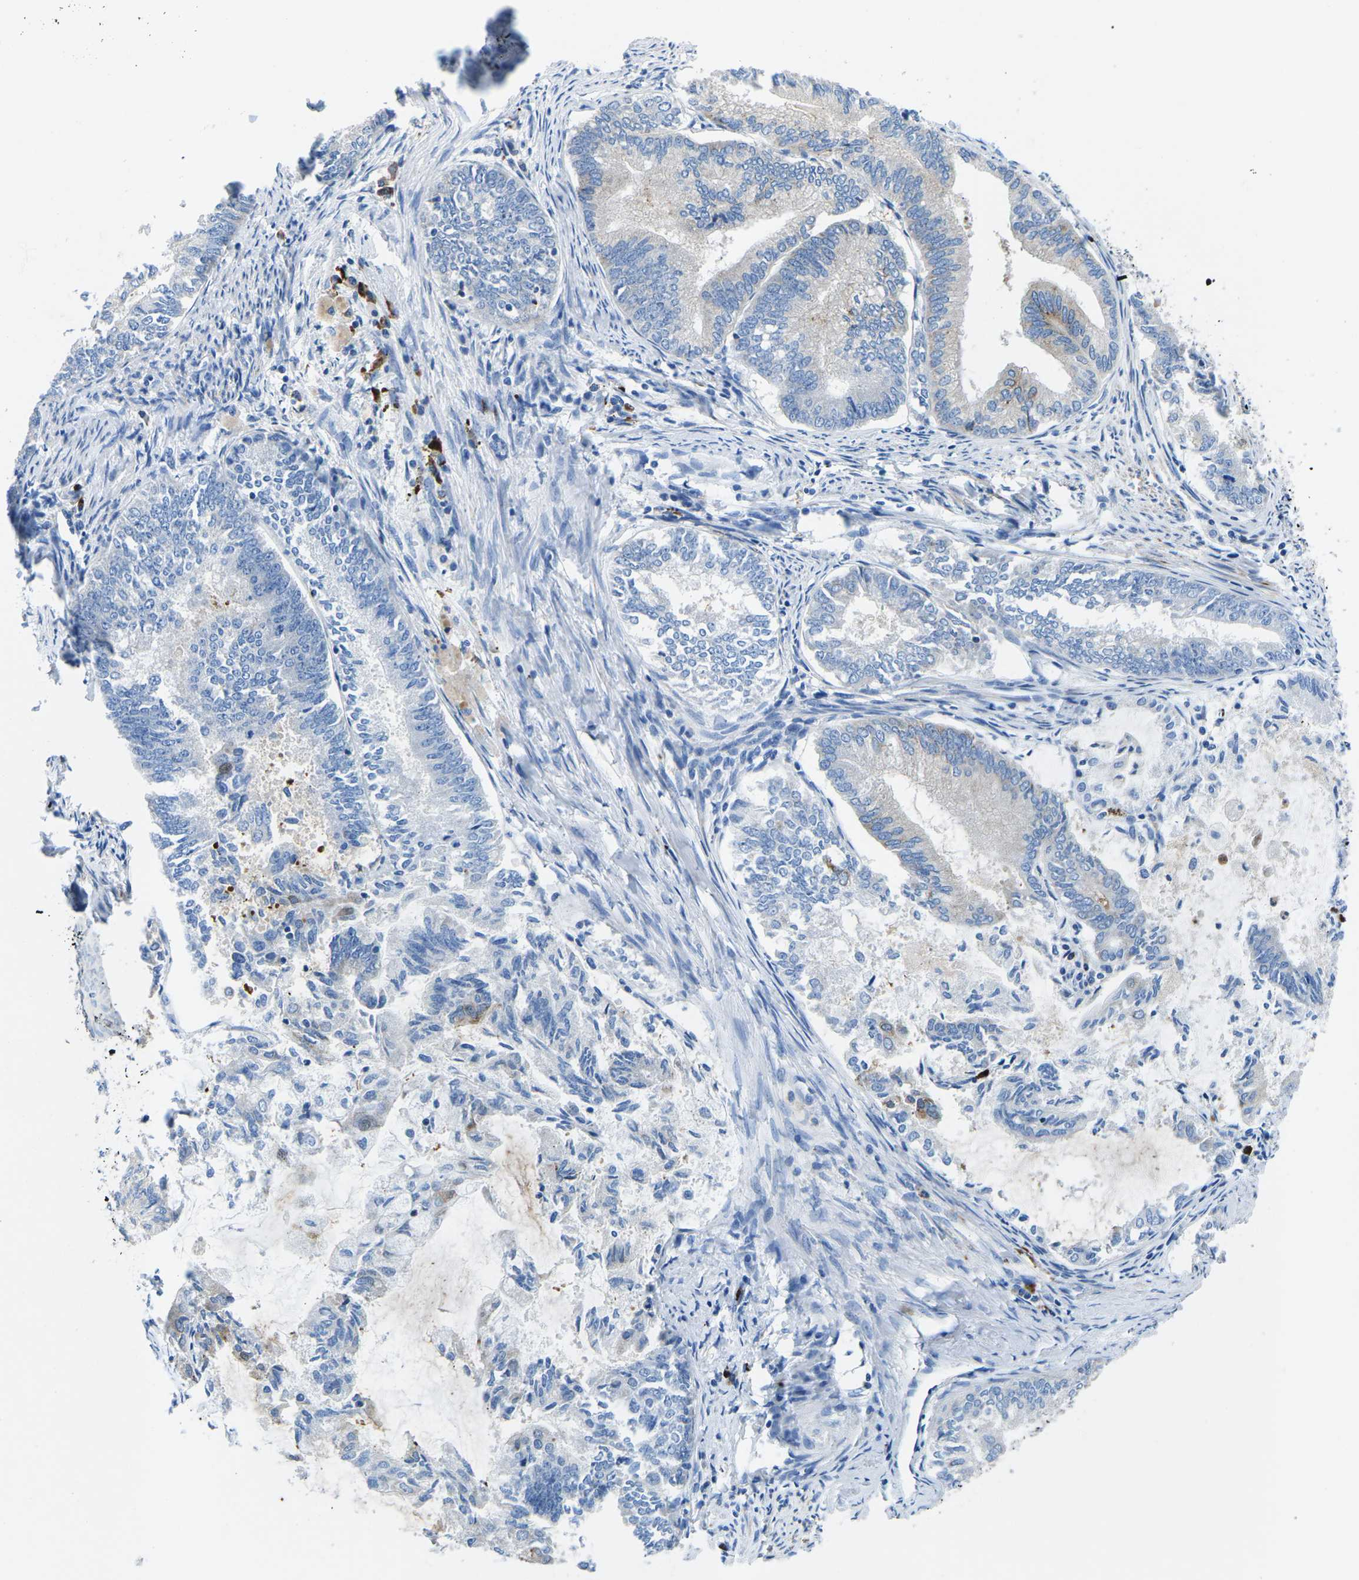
{"staining": {"intensity": "negative", "quantity": "none", "location": "none"}, "tissue": "endometrial cancer", "cell_type": "Tumor cells", "image_type": "cancer", "snomed": [{"axis": "morphology", "description": "Adenocarcinoma, NOS"}, {"axis": "topography", "description": "Endometrium"}], "caption": "DAB immunohistochemical staining of endometrial cancer reveals no significant staining in tumor cells.", "gene": "MC4R", "patient": {"sex": "female", "age": 86}}